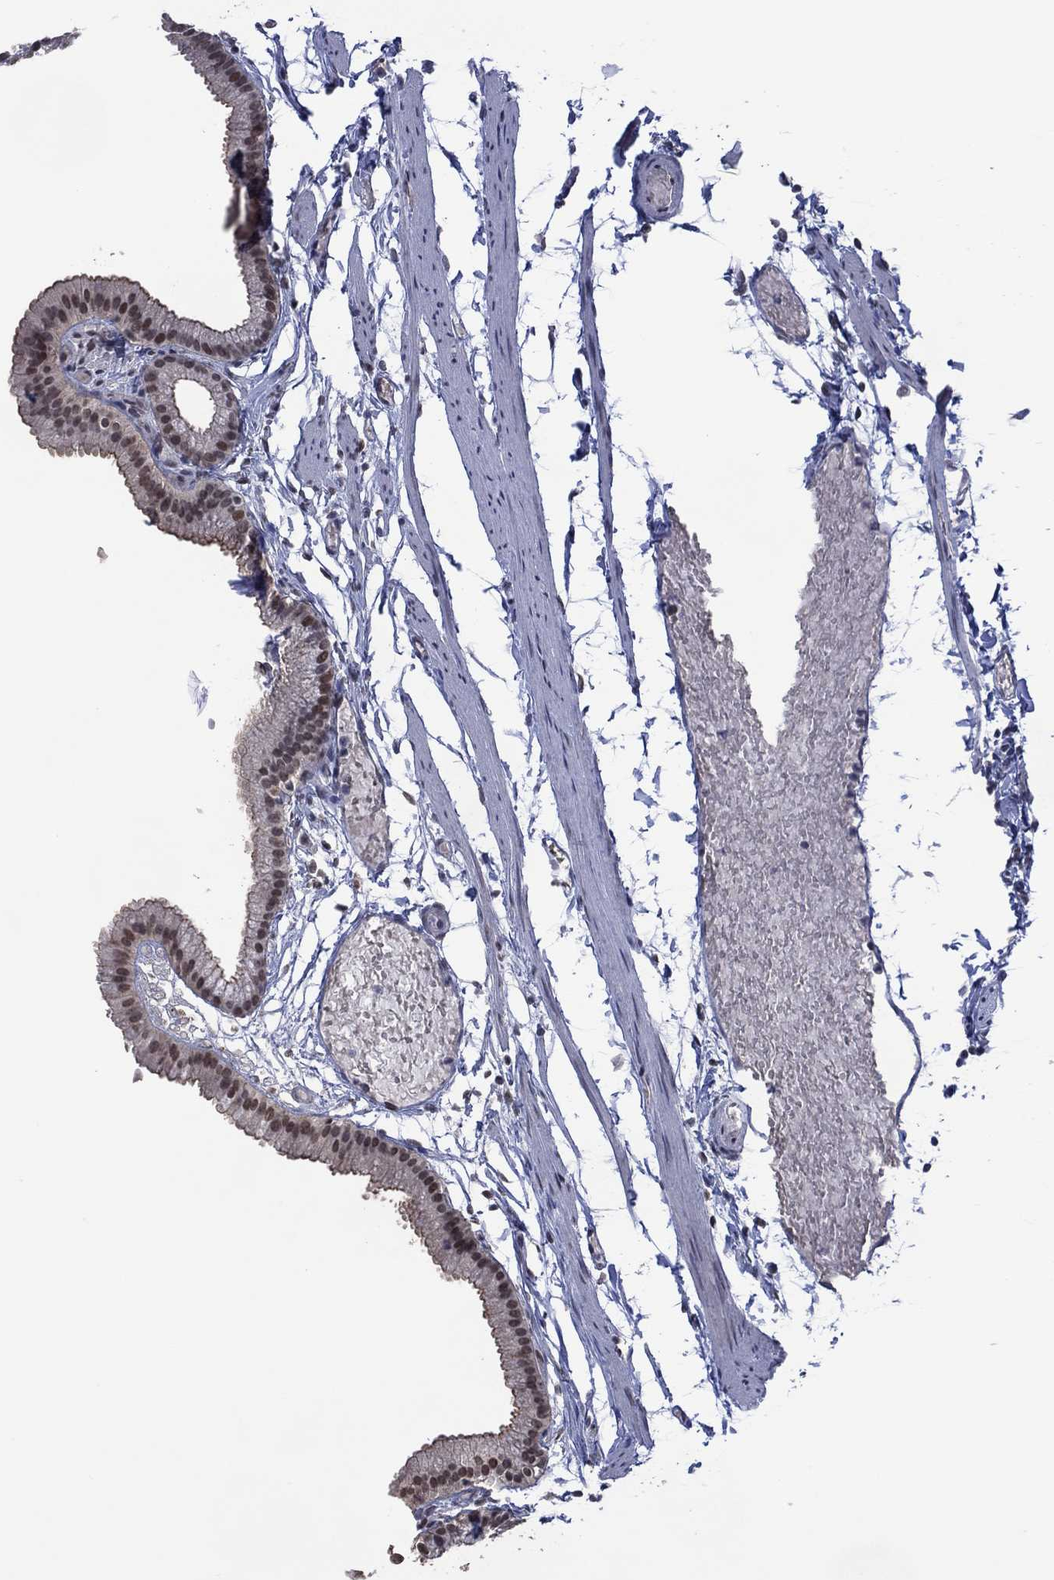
{"staining": {"intensity": "moderate", "quantity": ">75%", "location": "nuclear"}, "tissue": "gallbladder", "cell_type": "Glandular cells", "image_type": "normal", "snomed": [{"axis": "morphology", "description": "Normal tissue, NOS"}, {"axis": "topography", "description": "Gallbladder"}], "caption": "Glandular cells exhibit medium levels of moderate nuclear staining in about >75% of cells in normal human gallbladder.", "gene": "EHMT1", "patient": {"sex": "female", "age": 45}}